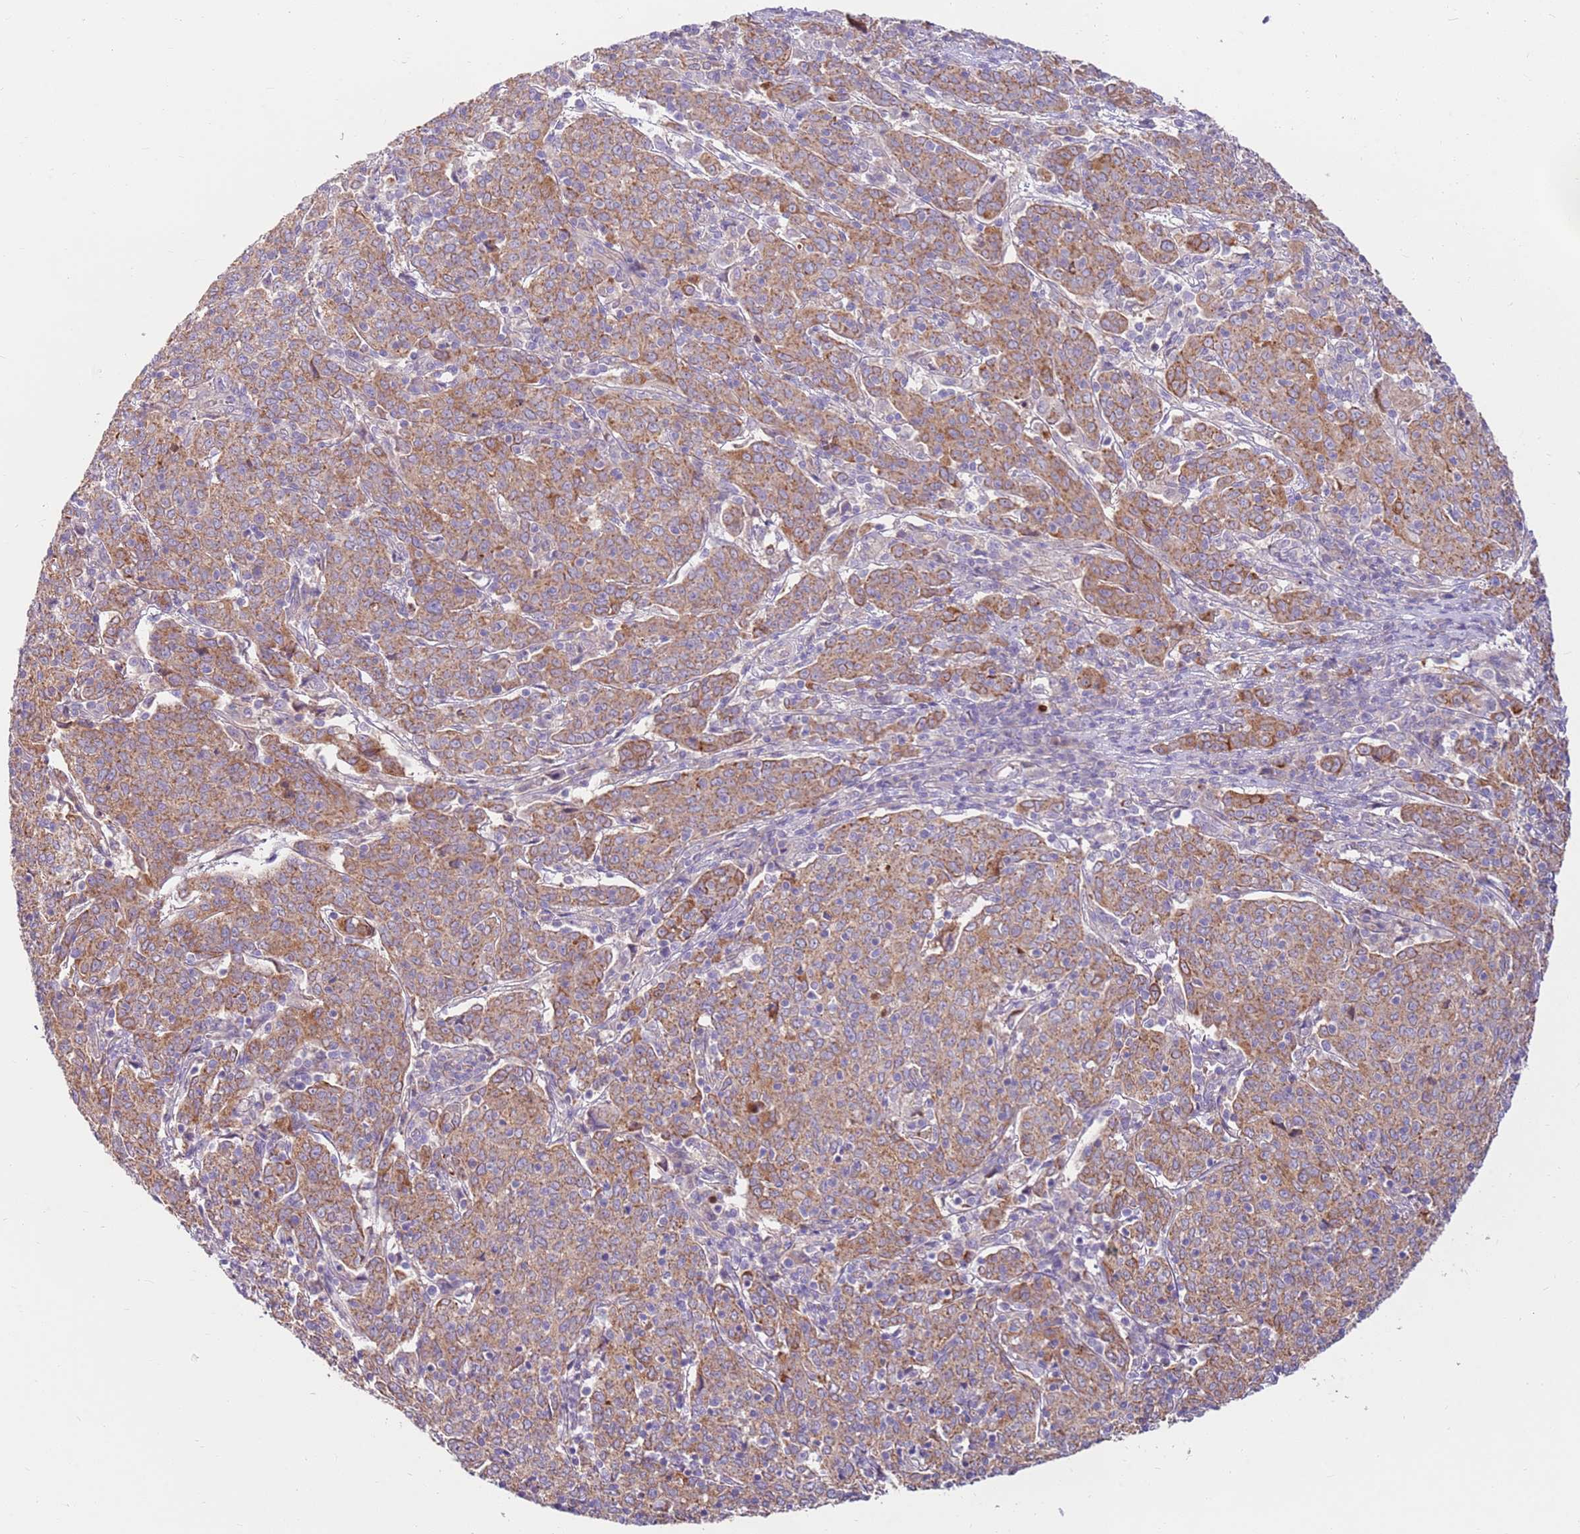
{"staining": {"intensity": "moderate", "quantity": ">75%", "location": "cytoplasmic/membranous"}, "tissue": "cervical cancer", "cell_type": "Tumor cells", "image_type": "cancer", "snomed": [{"axis": "morphology", "description": "Squamous cell carcinoma, NOS"}, {"axis": "topography", "description": "Cervix"}], "caption": "This histopathology image demonstrates immunohistochemistry staining of squamous cell carcinoma (cervical), with medium moderate cytoplasmic/membranous staining in about >75% of tumor cells.", "gene": "SLC44A4", "patient": {"sex": "female", "age": 67}}